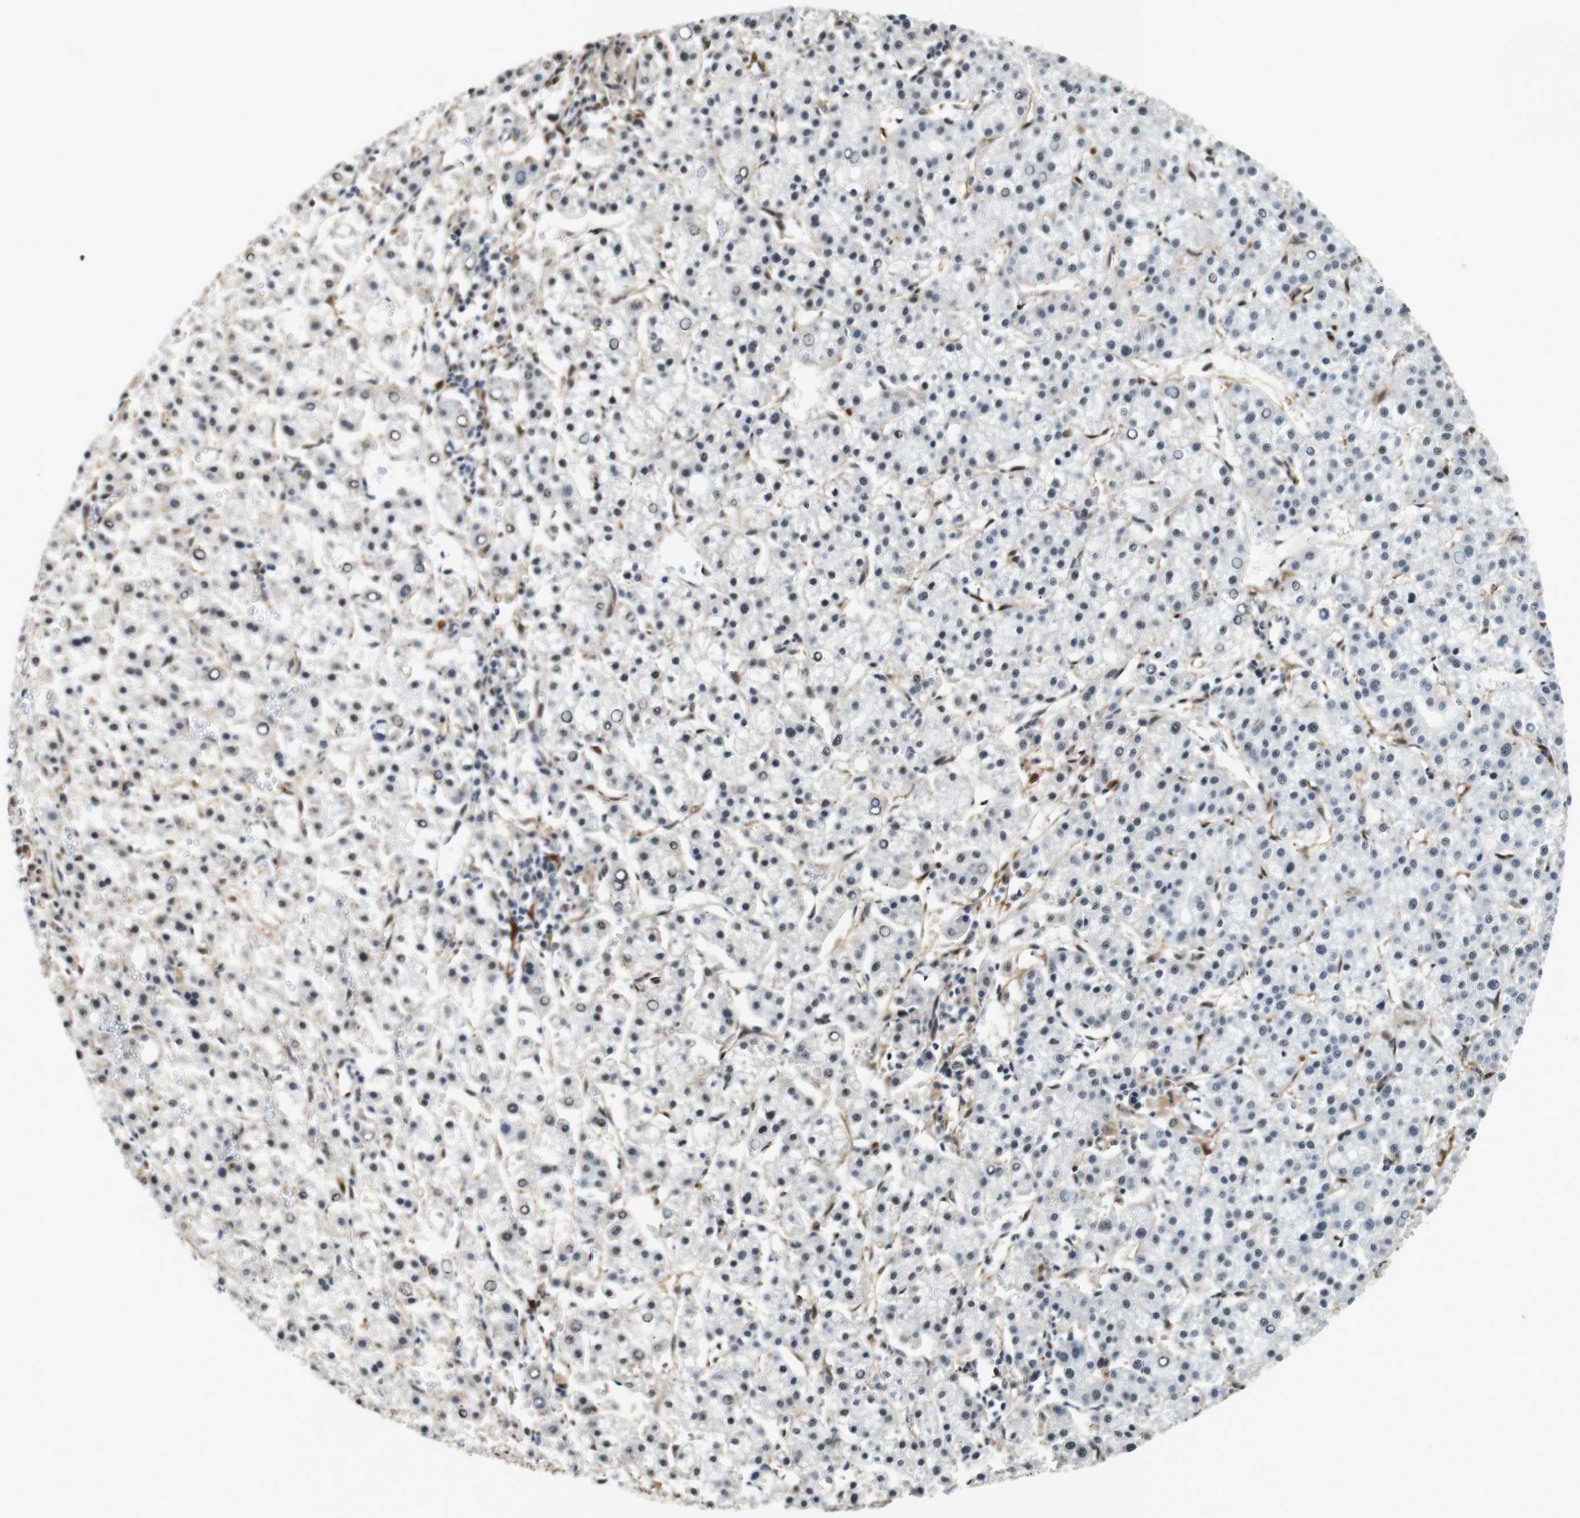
{"staining": {"intensity": "negative", "quantity": "none", "location": "none"}, "tissue": "liver cancer", "cell_type": "Tumor cells", "image_type": "cancer", "snomed": [{"axis": "morphology", "description": "Carcinoma, Hepatocellular, NOS"}, {"axis": "topography", "description": "Liver"}], "caption": "IHC of human hepatocellular carcinoma (liver) displays no expression in tumor cells. (Immunohistochemistry (ihc), brightfield microscopy, high magnification).", "gene": "LXN", "patient": {"sex": "female", "age": 58}}